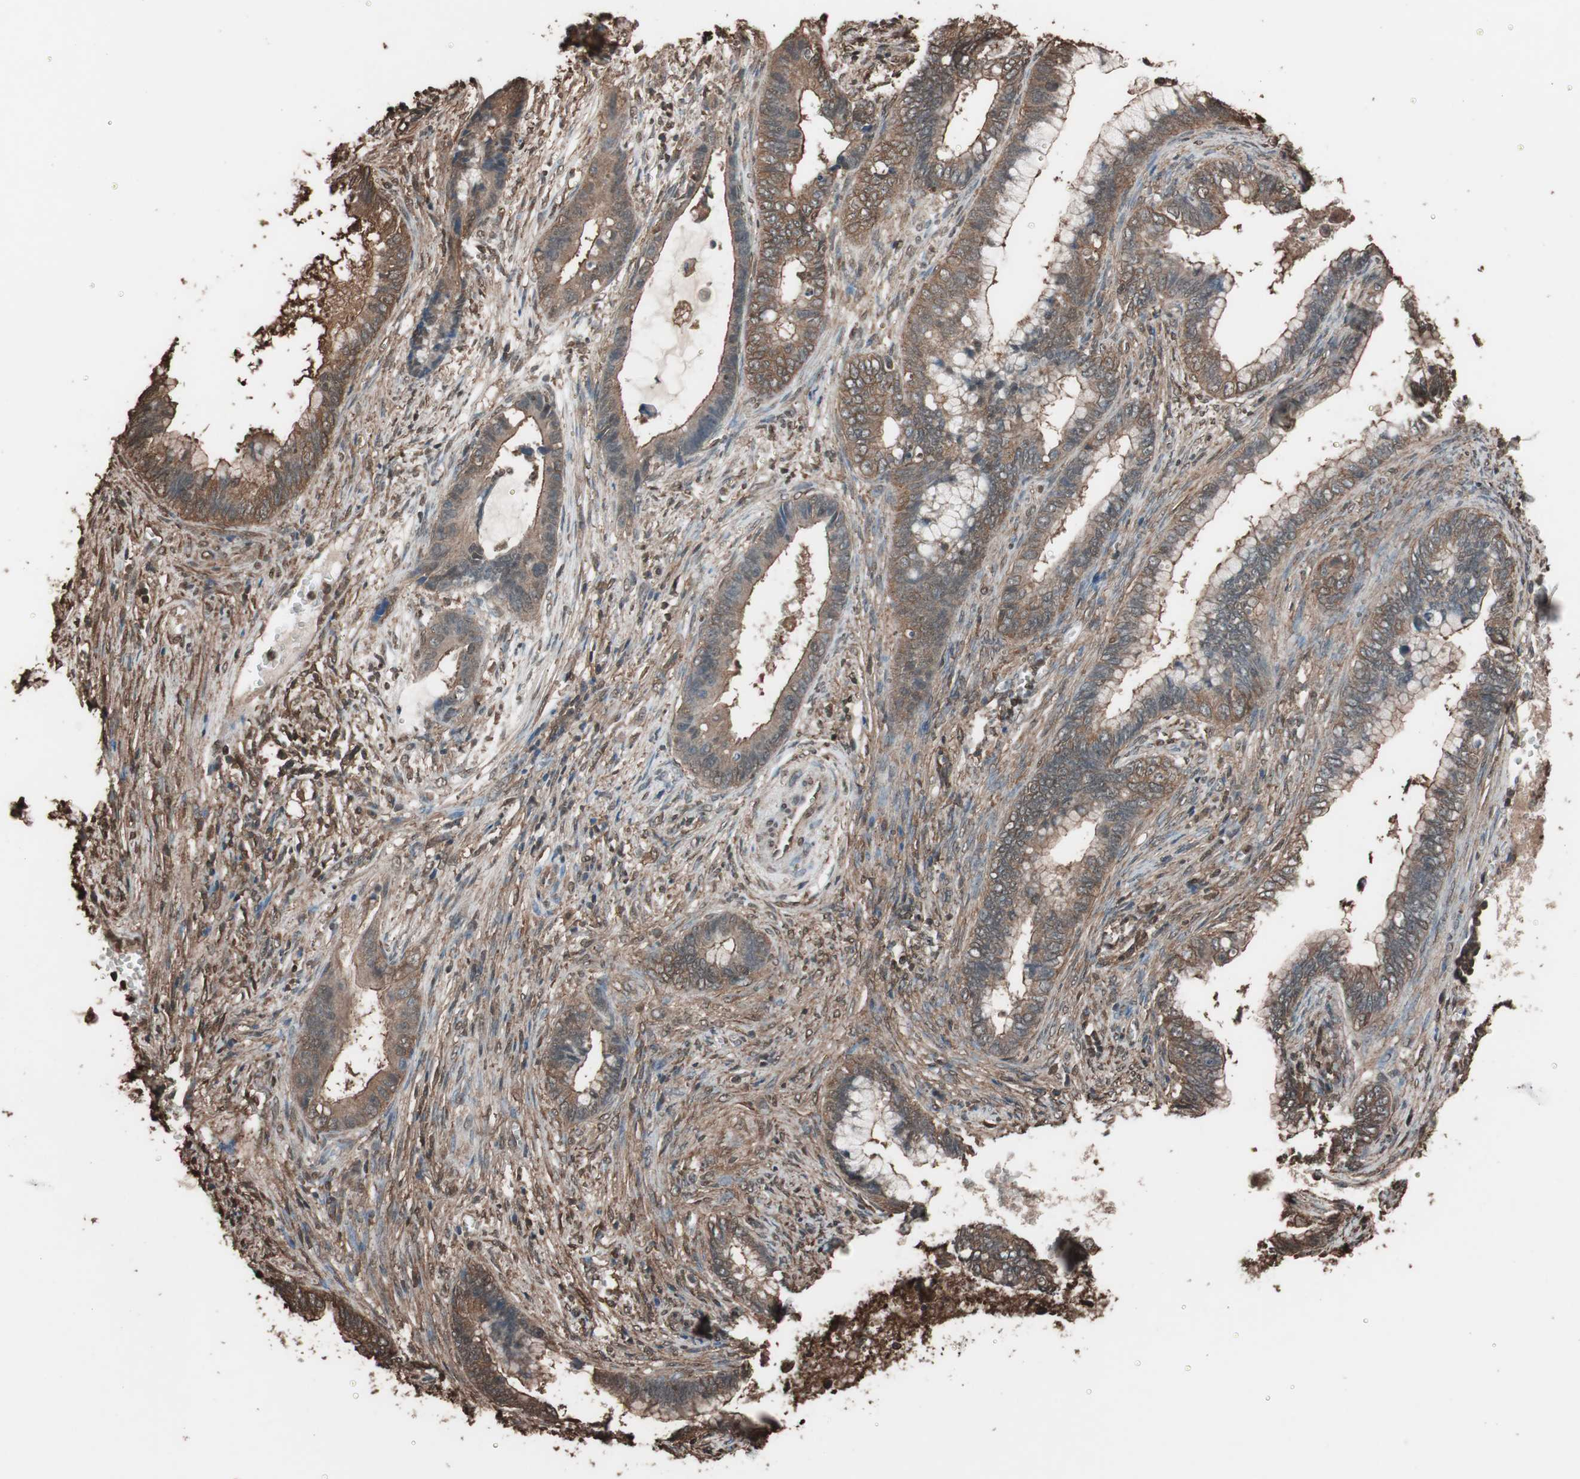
{"staining": {"intensity": "moderate", "quantity": ">75%", "location": "cytoplasmic/membranous"}, "tissue": "cervical cancer", "cell_type": "Tumor cells", "image_type": "cancer", "snomed": [{"axis": "morphology", "description": "Adenocarcinoma, NOS"}, {"axis": "topography", "description": "Cervix"}], "caption": "Immunohistochemical staining of human cervical cancer demonstrates medium levels of moderate cytoplasmic/membranous staining in approximately >75% of tumor cells.", "gene": "CALM2", "patient": {"sex": "female", "age": 44}}